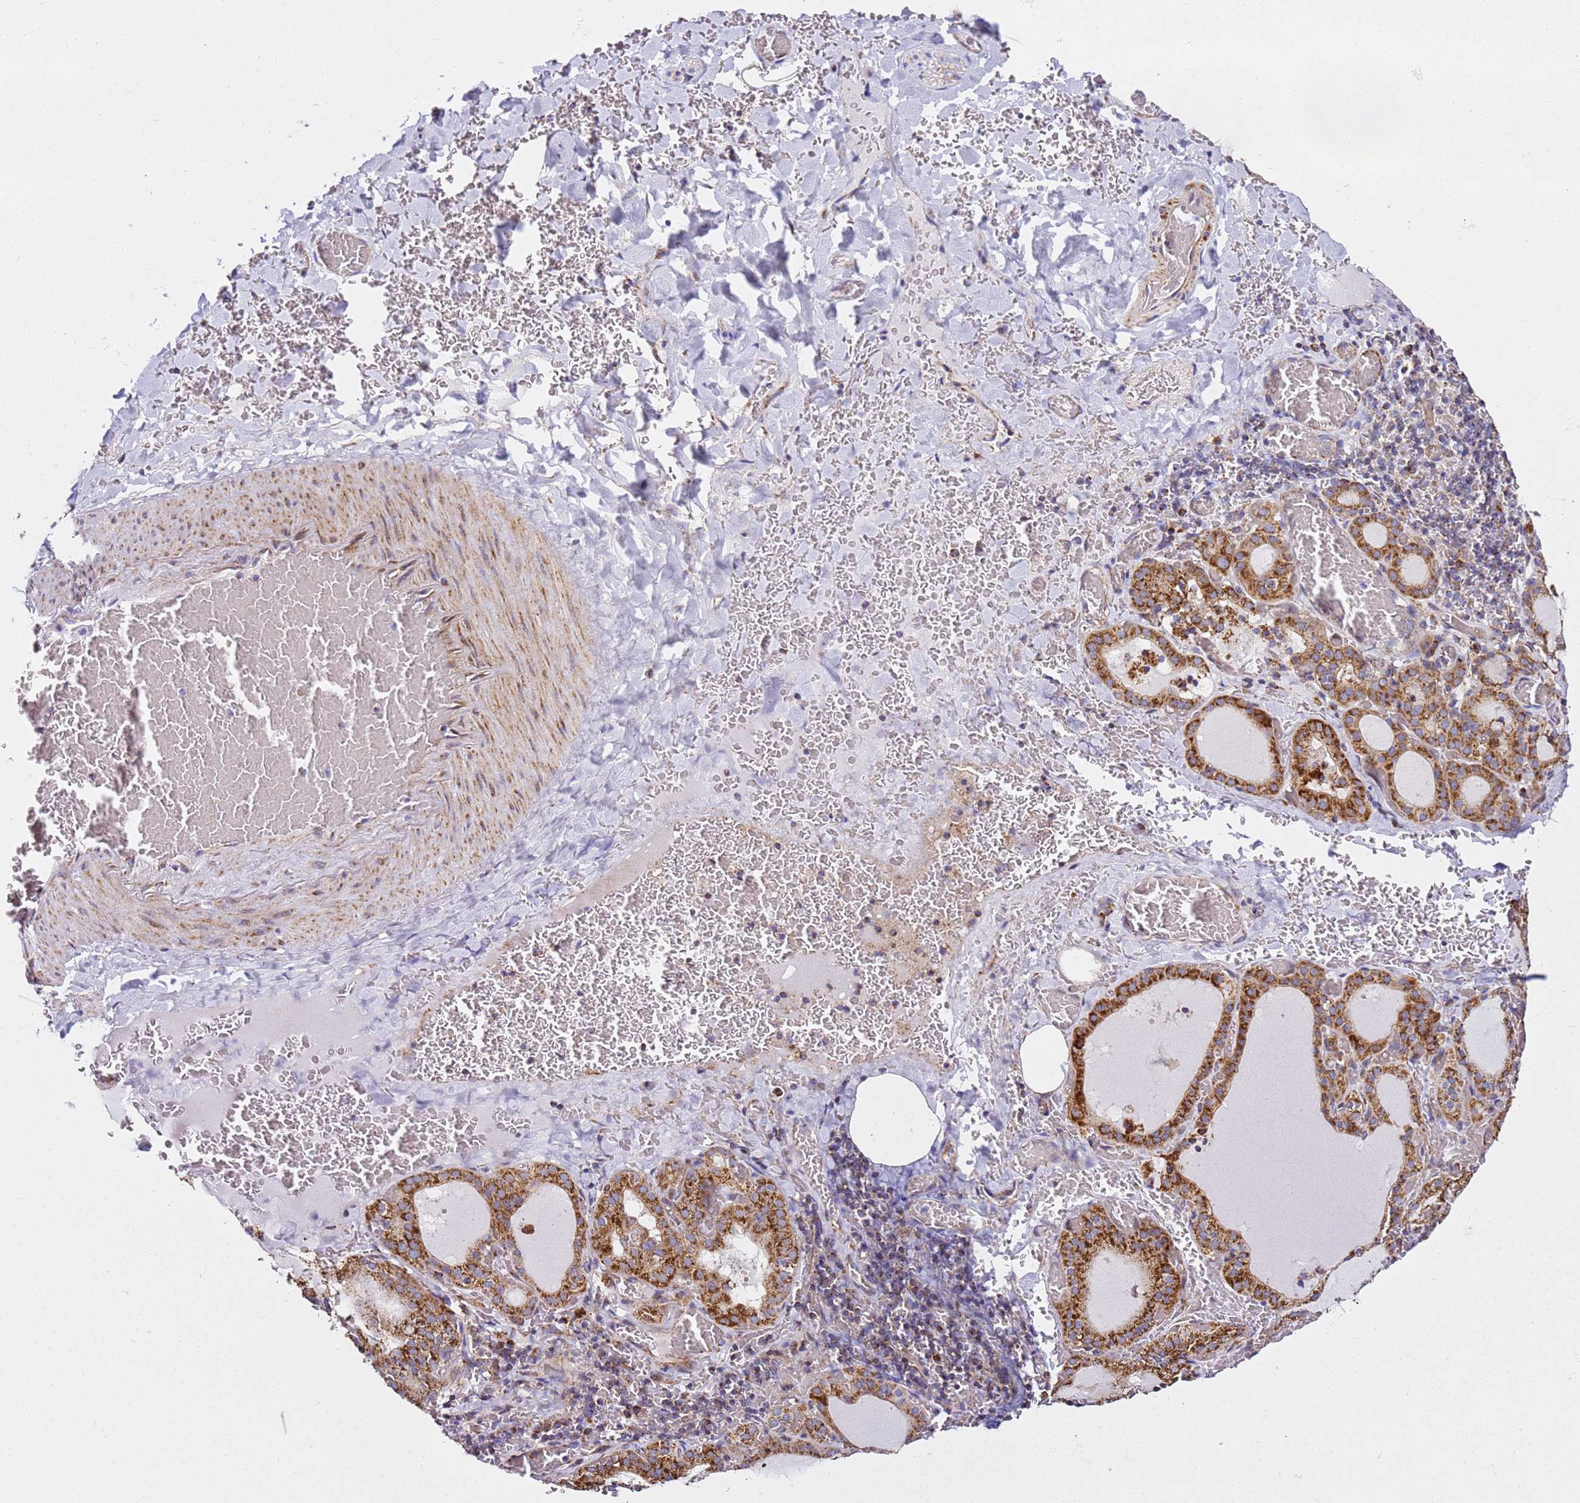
{"staining": {"intensity": "strong", "quantity": ">75%", "location": "cytoplasmic/membranous"}, "tissue": "thyroid gland", "cell_type": "Glandular cells", "image_type": "normal", "snomed": [{"axis": "morphology", "description": "Normal tissue, NOS"}, {"axis": "topography", "description": "Thyroid gland"}], "caption": "Approximately >75% of glandular cells in benign human thyroid gland reveal strong cytoplasmic/membranous protein positivity as visualized by brown immunohistochemical staining.", "gene": "NDUFA3", "patient": {"sex": "female", "age": 39}}